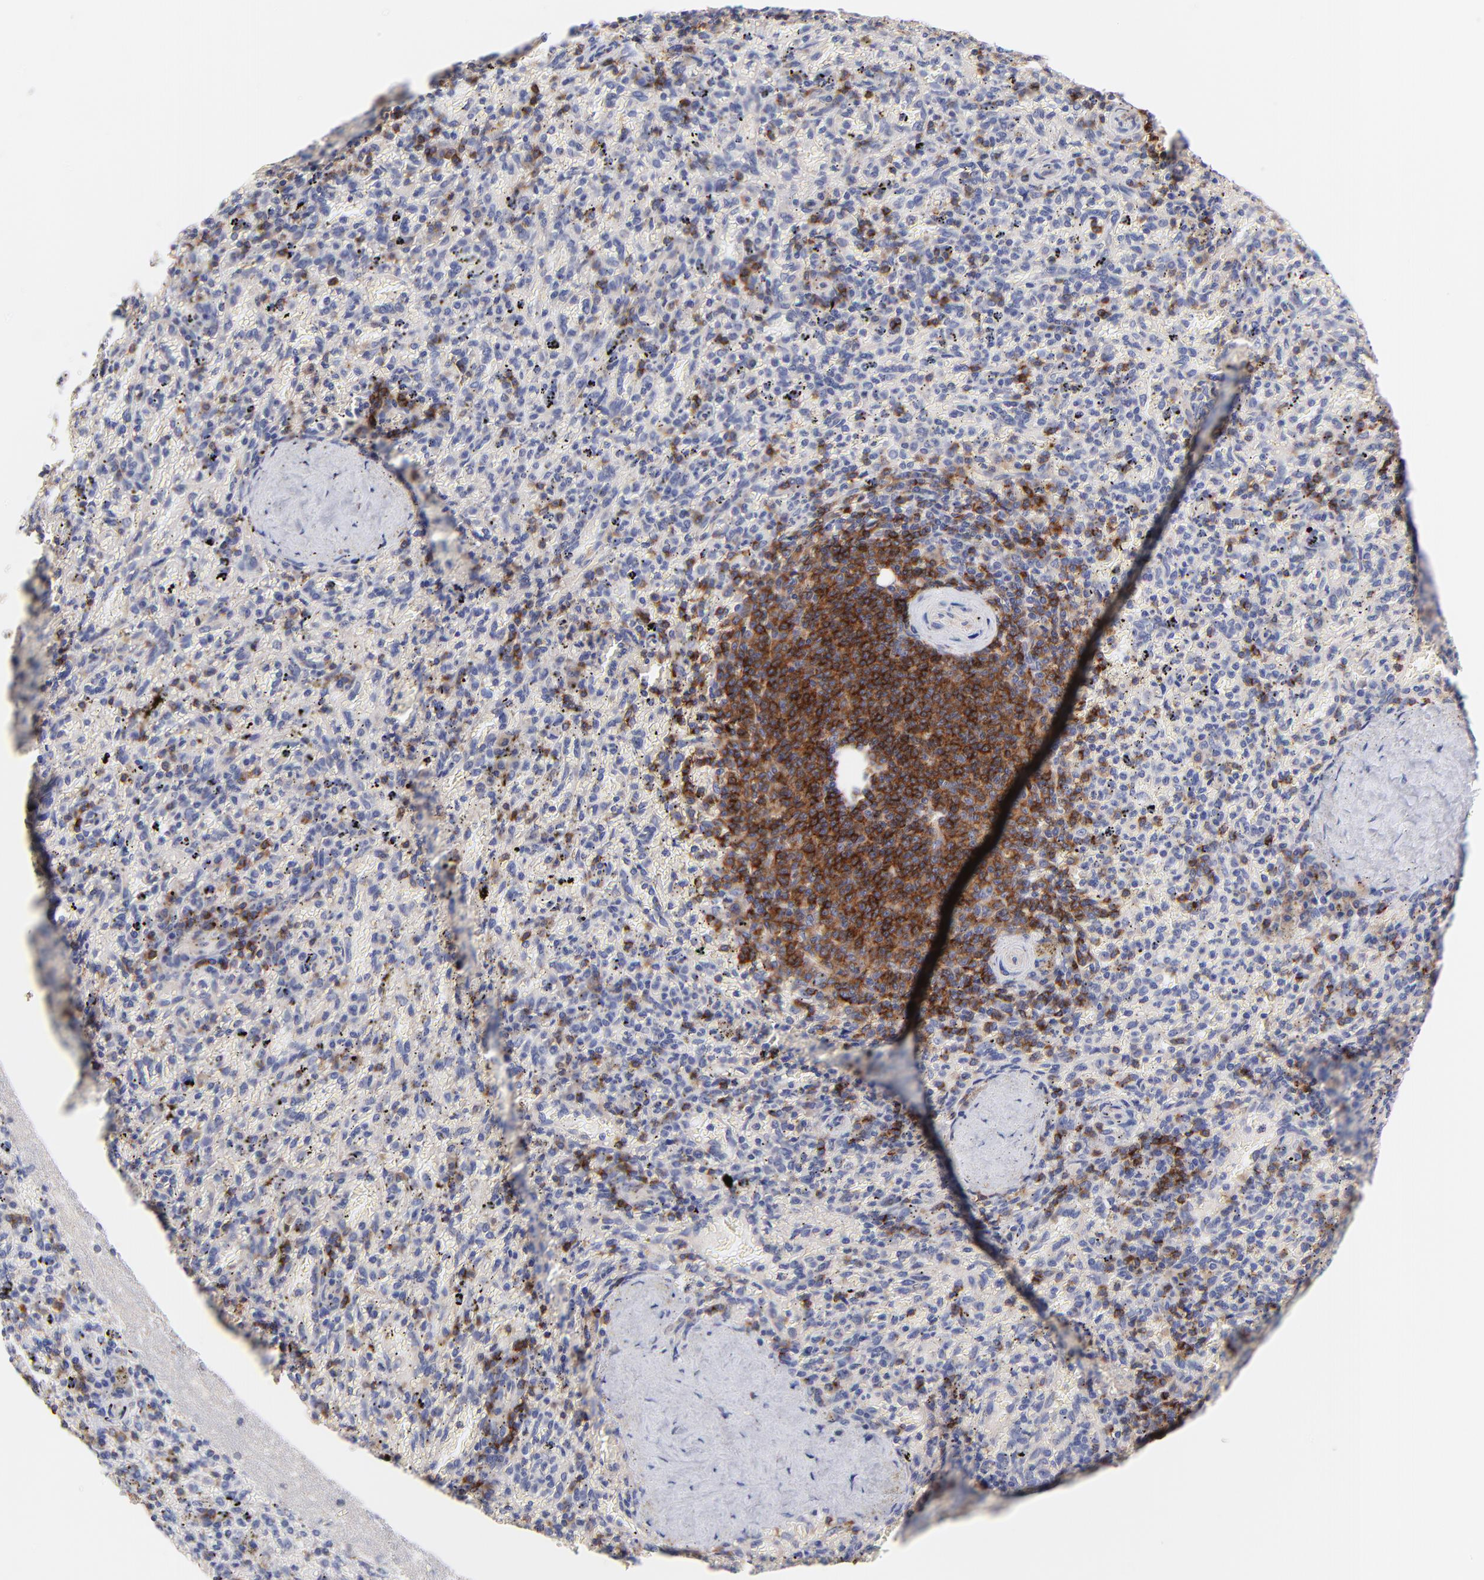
{"staining": {"intensity": "moderate", "quantity": "<25%", "location": "cytoplasmic/membranous"}, "tissue": "spleen", "cell_type": "Cells in red pulp", "image_type": "normal", "snomed": [{"axis": "morphology", "description": "Normal tissue, NOS"}, {"axis": "topography", "description": "Spleen"}], "caption": "Protein analysis of unremarkable spleen exhibits moderate cytoplasmic/membranous staining in approximately <25% of cells in red pulp.", "gene": "TNFRSF13C", "patient": {"sex": "female", "age": 43}}